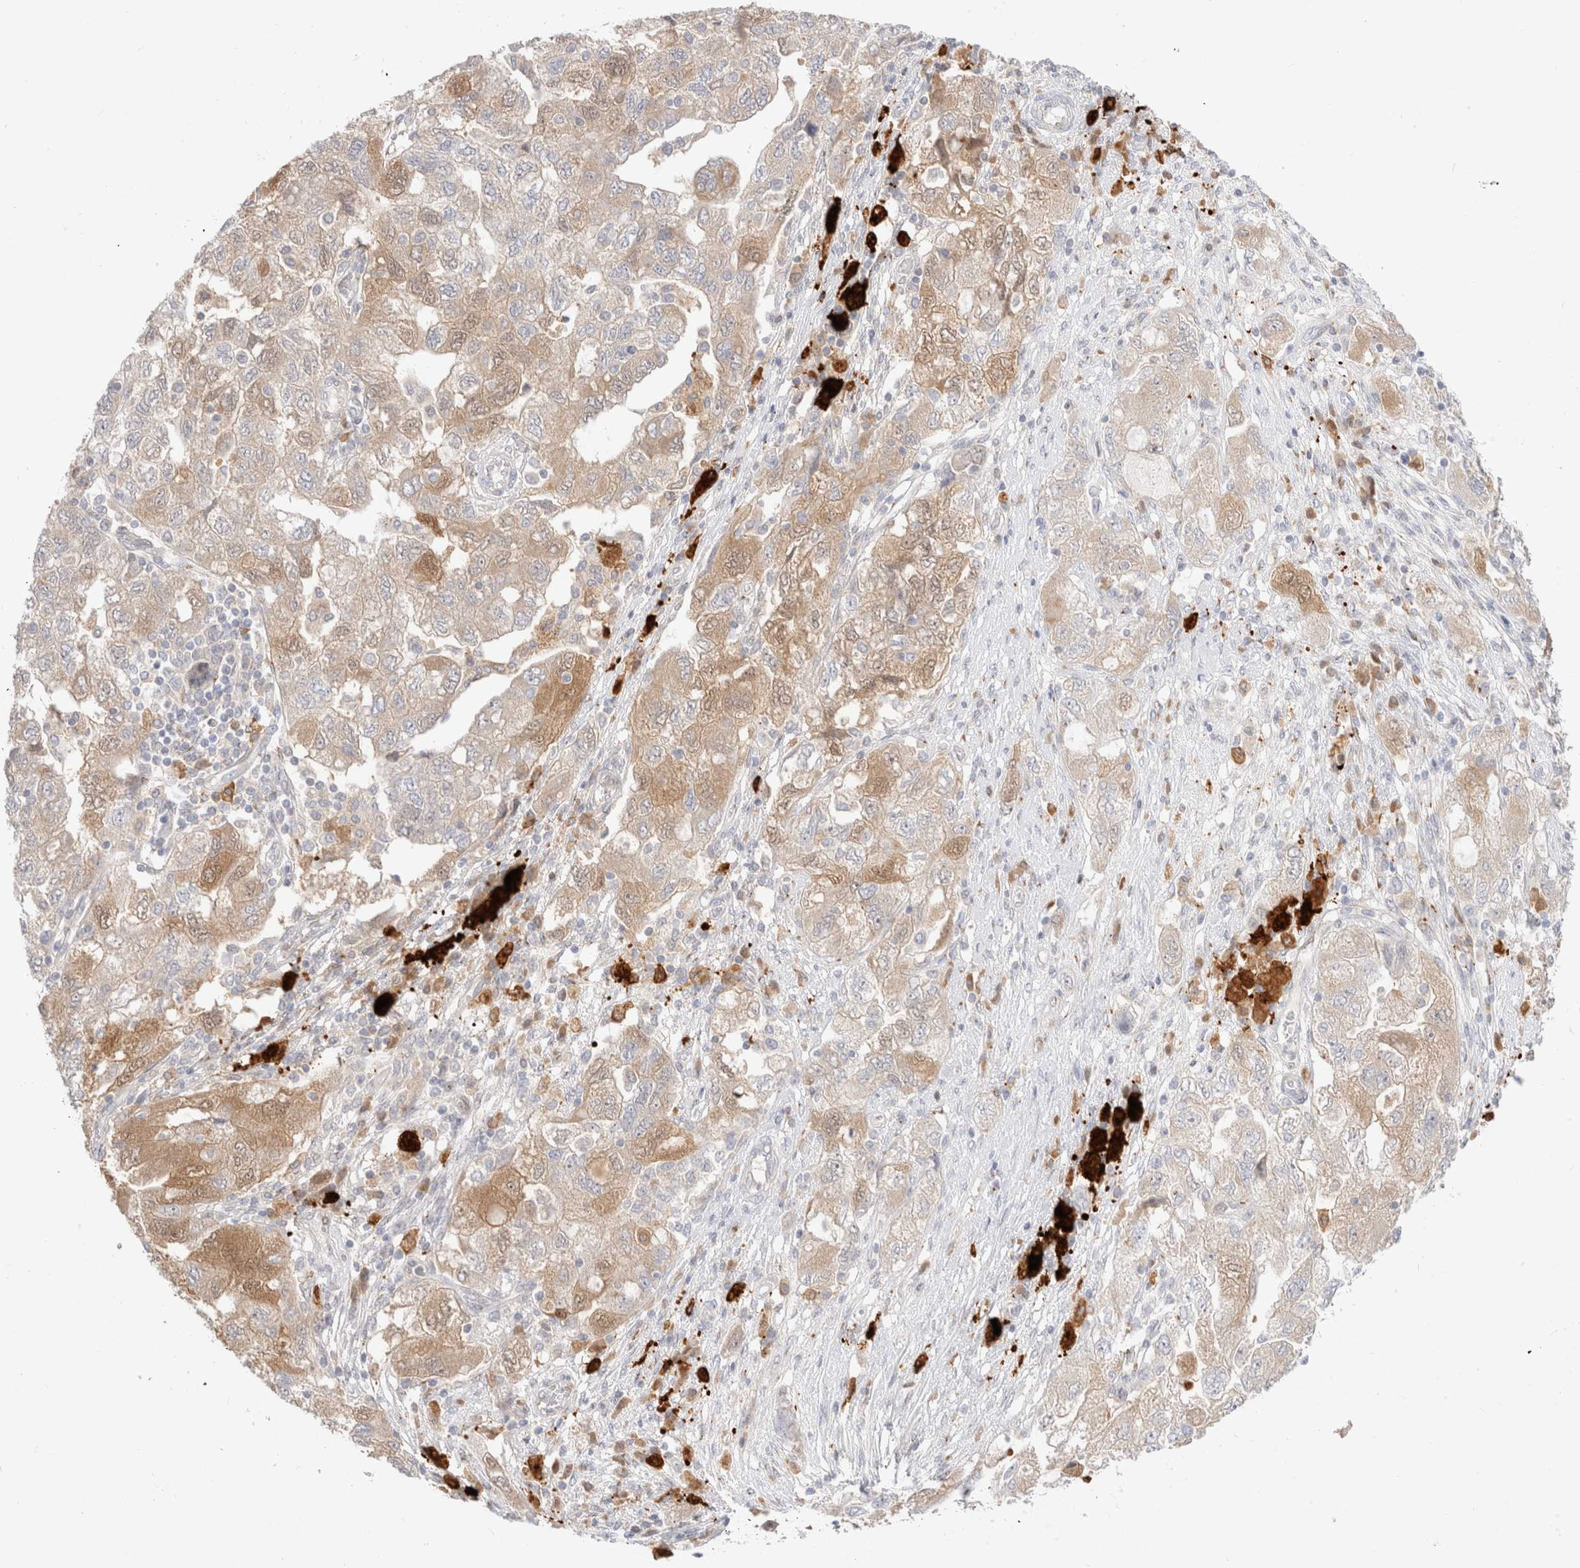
{"staining": {"intensity": "moderate", "quantity": "25%-75%", "location": "cytoplasmic/membranous"}, "tissue": "ovarian cancer", "cell_type": "Tumor cells", "image_type": "cancer", "snomed": [{"axis": "morphology", "description": "Carcinoma, NOS"}, {"axis": "morphology", "description": "Cystadenocarcinoma, serous, NOS"}, {"axis": "topography", "description": "Ovary"}], "caption": "Brown immunohistochemical staining in human ovarian cancer (carcinoma) exhibits moderate cytoplasmic/membranous positivity in approximately 25%-75% of tumor cells. (DAB (3,3'-diaminobenzidine) = brown stain, brightfield microscopy at high magnification).", "gene": "EFCAB13", "patient": {"sex": "female", "age": 69}}